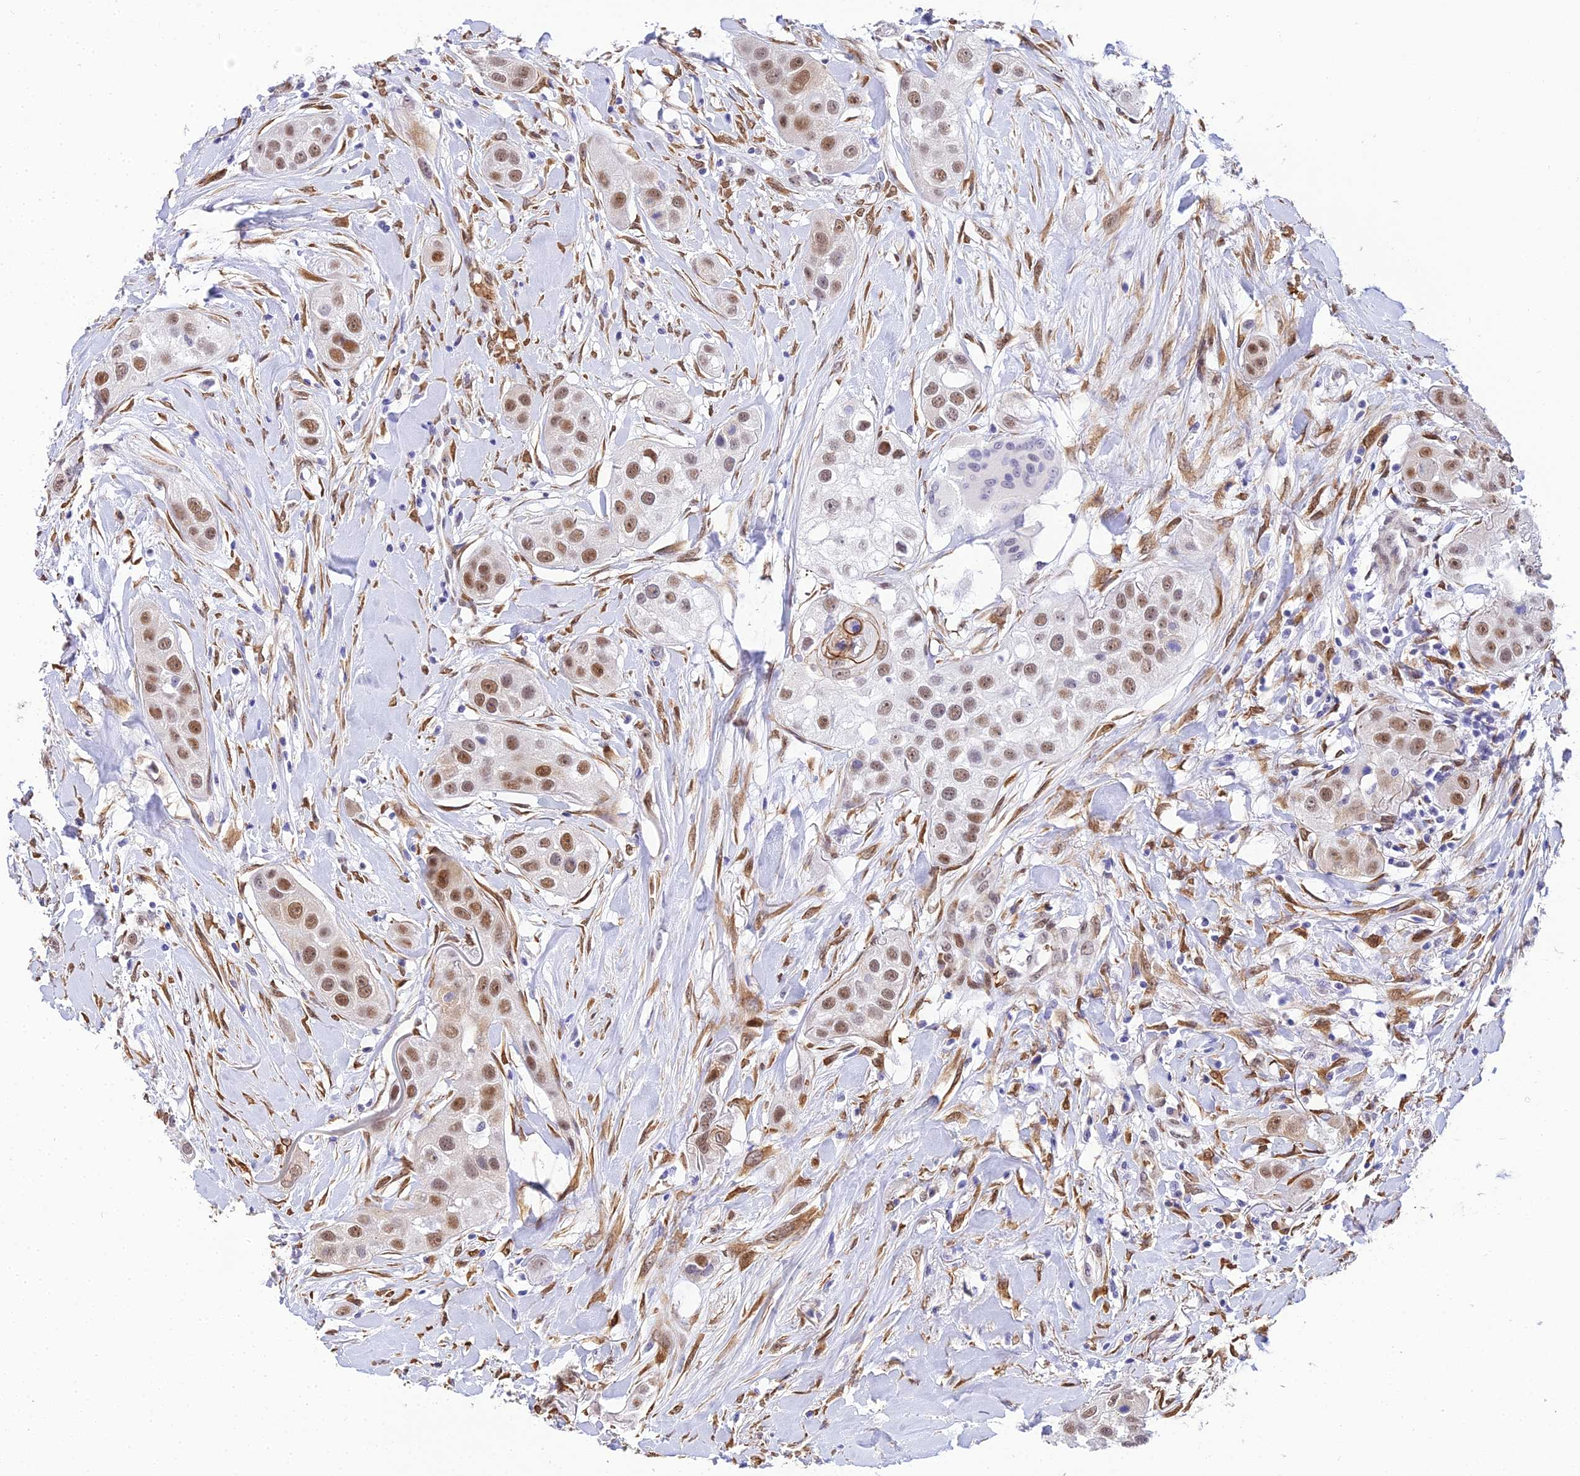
{"staining": {"intensity": "moderate", "quantity": ">75%", "location": "nuclear"}, "tissue": "head and neck cancer", "cell_type": "Tumor cells", "image_type": "cancer", "snomed": [{"axis": "morphology", "description": "Normal tissue, NOS"}, {"axis": "morphology", "description": "Squamous cell carcinoma, NOS"}, {"axis": "topography", "description": "Skeletal muscle"}, {"axis": "topography", "description": "Head-Neck"}], "caption": "High-magnification brightfield microscopy of head and neck squamous cell carcinoma stained with DAB (3,3'-diaminobenzidine) (brown) and counterstained with hematoxylin (blue). tumor cells exhibit moderate nuclear positivity is identified in about>75% of cells.", "gene": "BCL9", "patient": {"sex": "male", "age": 51}}